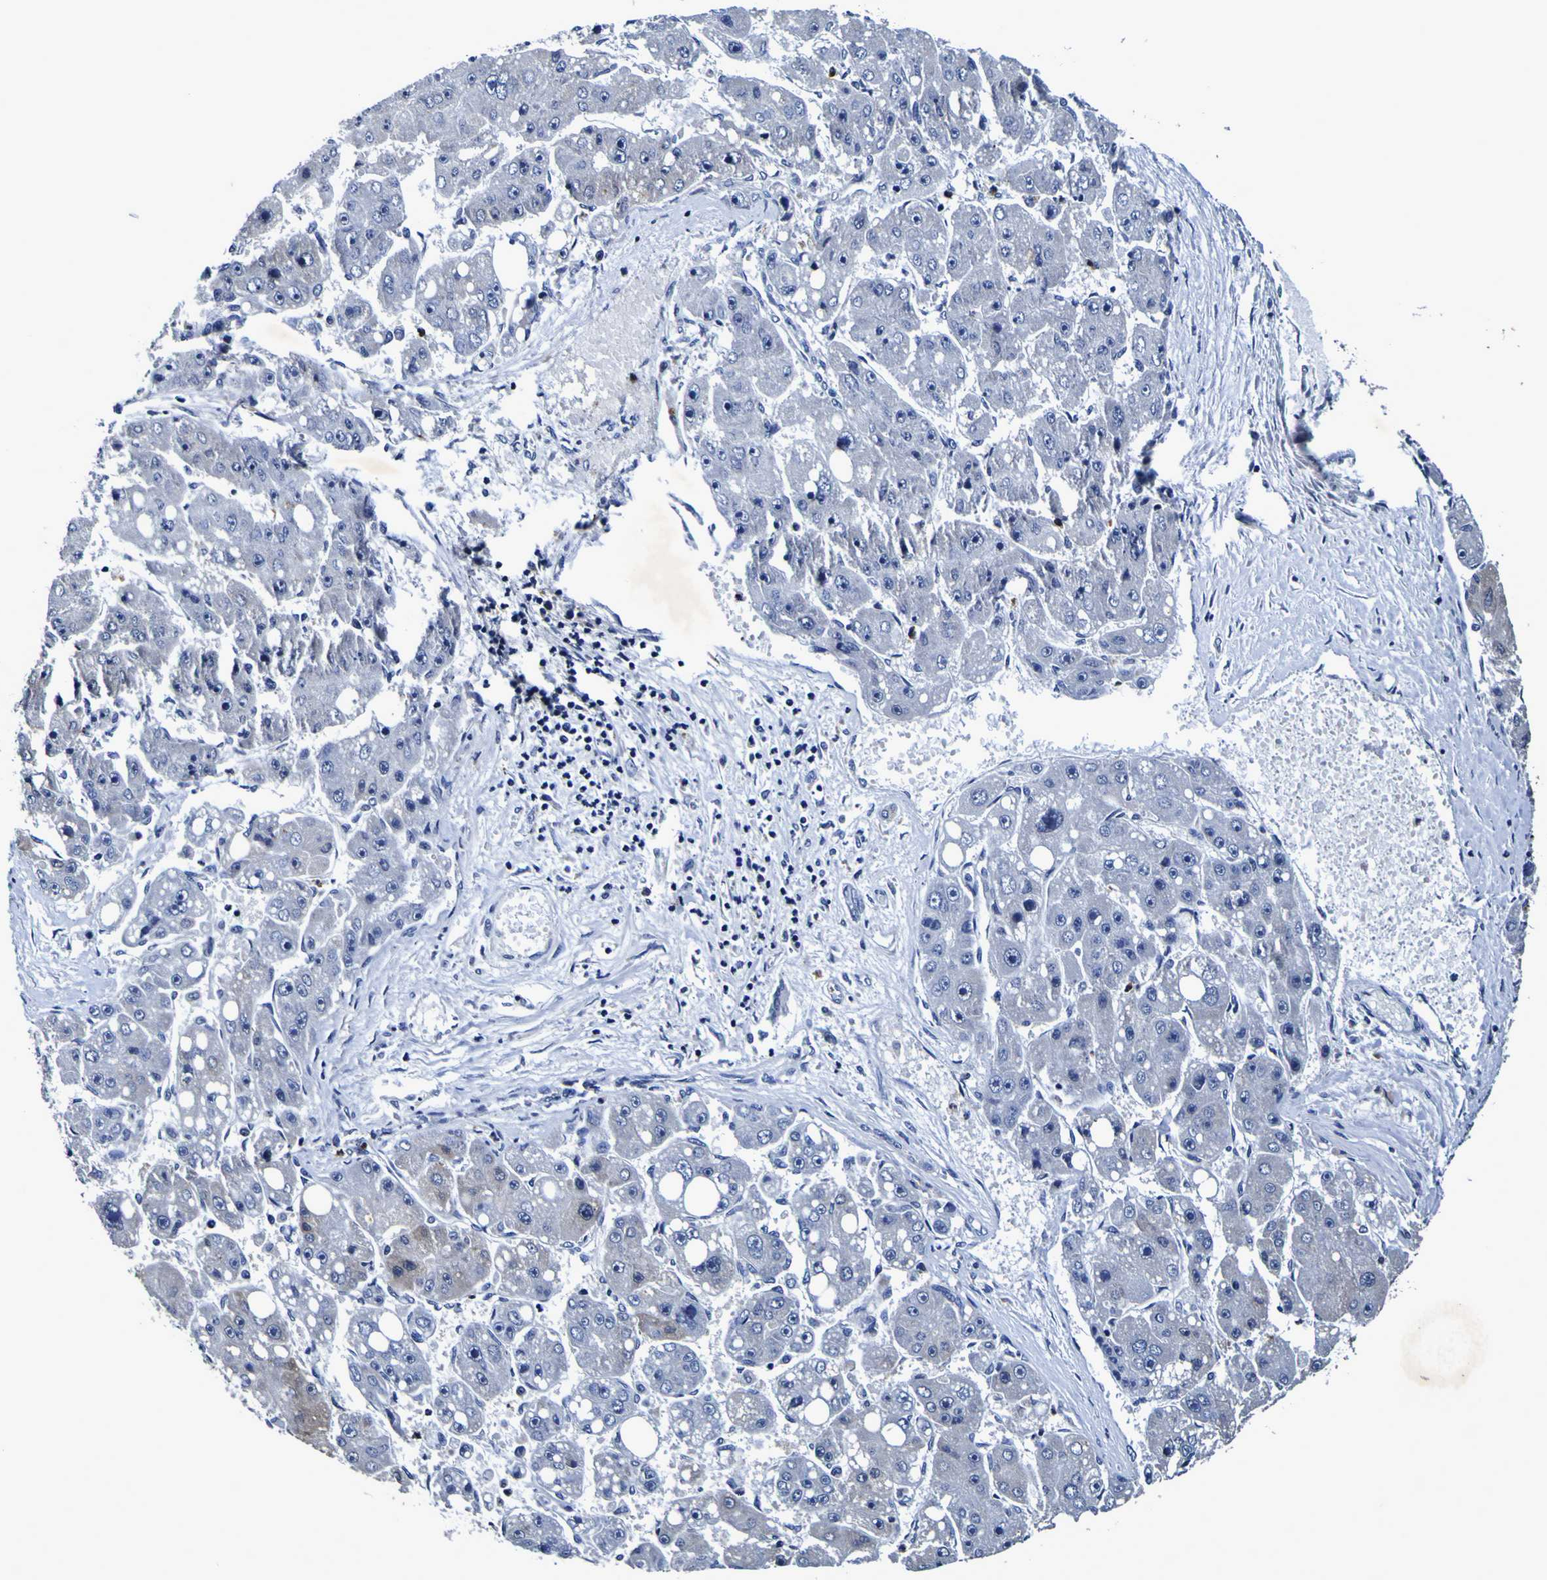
{"staining": {"intensity": "negative", "quantity": "none", "location": "none"}, "tissue": "liver cancer", "cell_type": "Tumor cells", "image_type": "cancer", "snomed": [{"axis": "morphology", "description": "Carcinoma, Hepatocellular, NOS"}, {"axis": "topography", "description": "Liver"}], "caption": "The immunohistochemistry micrograph has no significant positivity in tumor cells of liver cancer tissue.", "gene": "PANK4", "patient": {"sex": "female", "age": 61}}